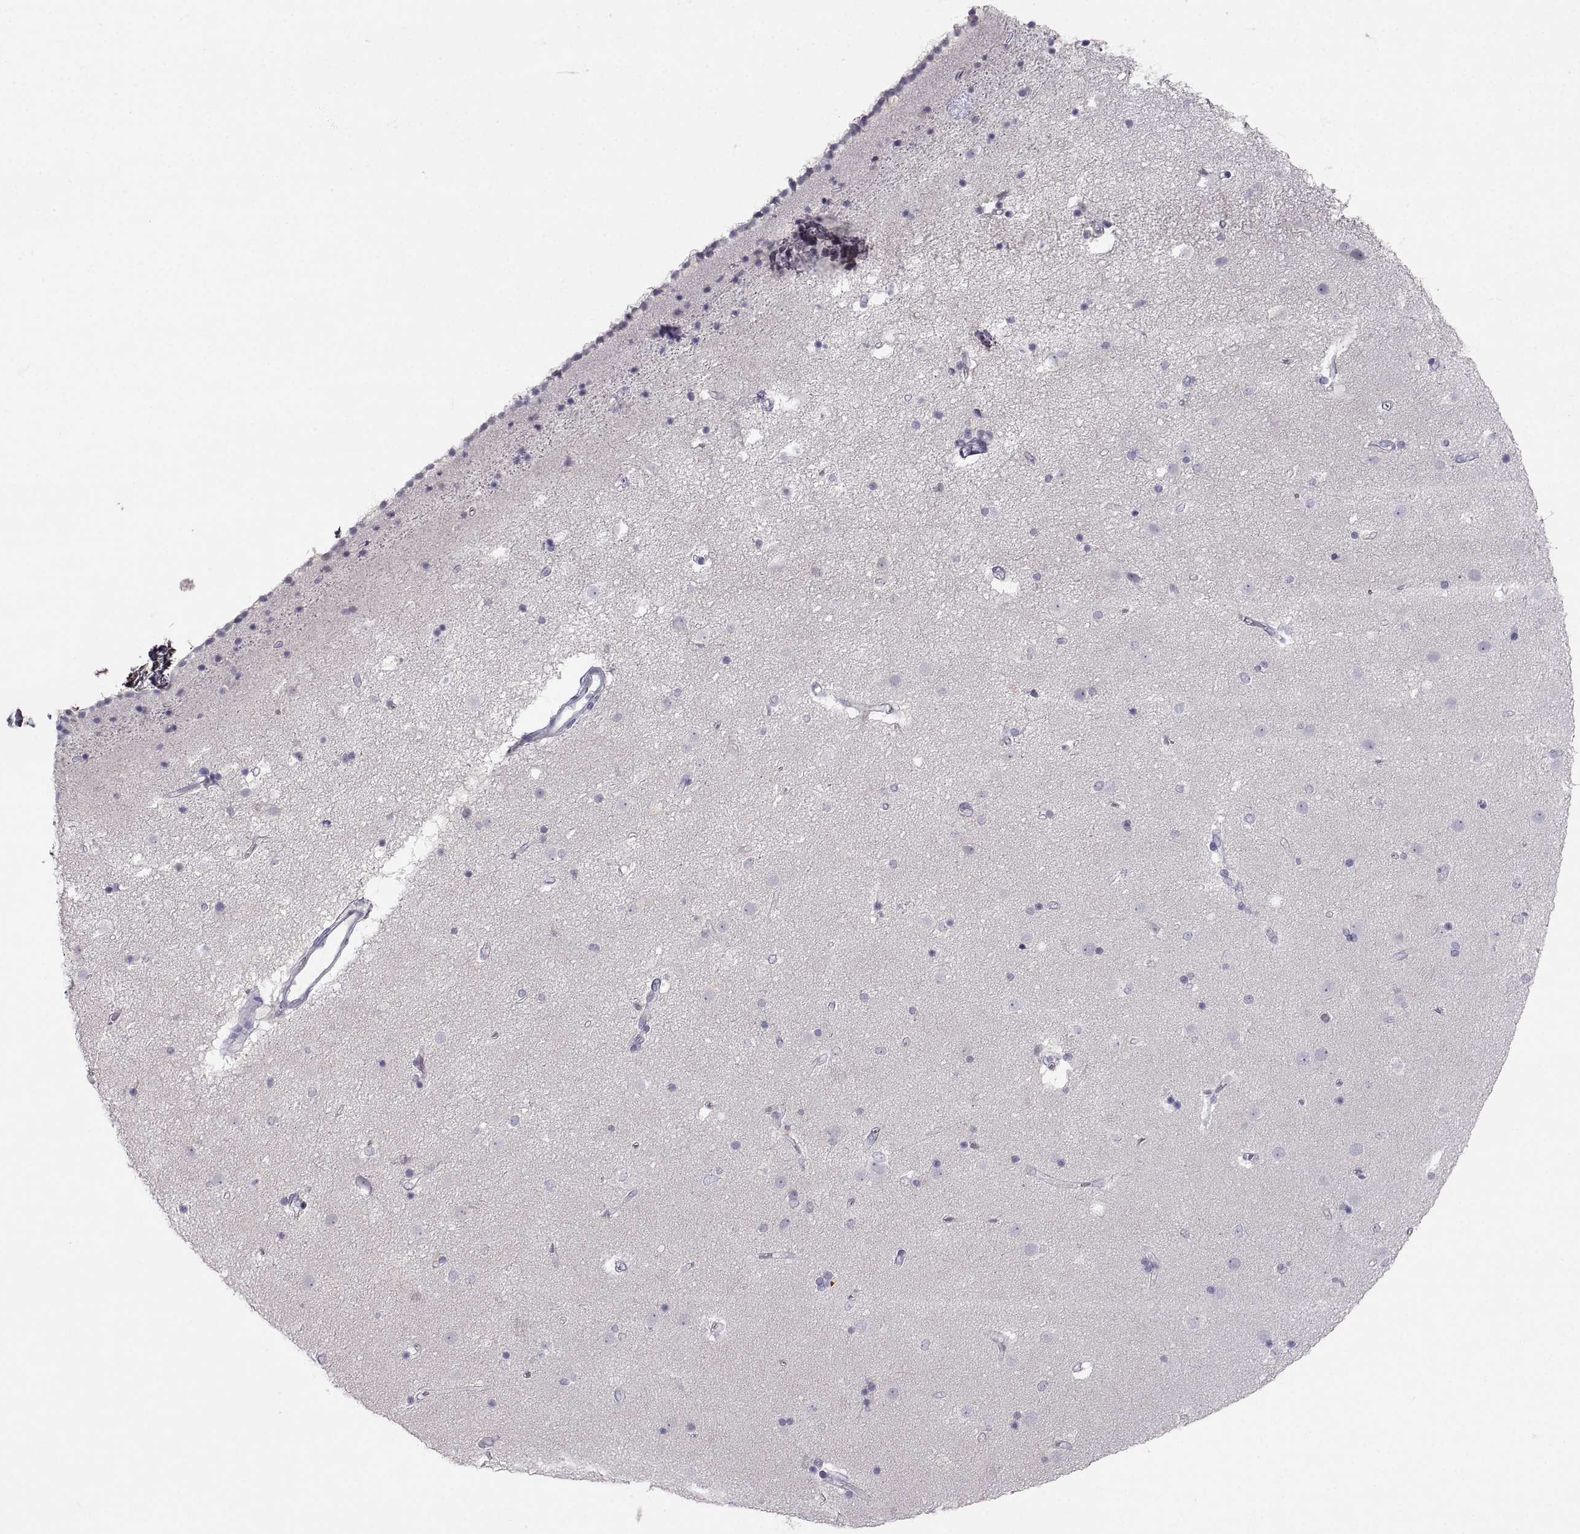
{"staining": {"intensity": "negative", "quantity": "none", "location": "none"}, "tissue": "caudate", "cell_type": "Glial cells", "image_type": "normal", "snomed": [{"axis": "morphology", "description": "Normal tissue, NOS"}, {"axis": "topography", "description": "Lateral ventricle wall"}], "caption": "The immunohistochemistry (IHC) micrograph has no significant positivity in glial cells of caudate. (DAB (3,3'-diaminobenzidine) immunohistochemistry with hematoxylin counter stain).", "gene": "ZNF185", "patient": {"sex": "female", "age": 71}}